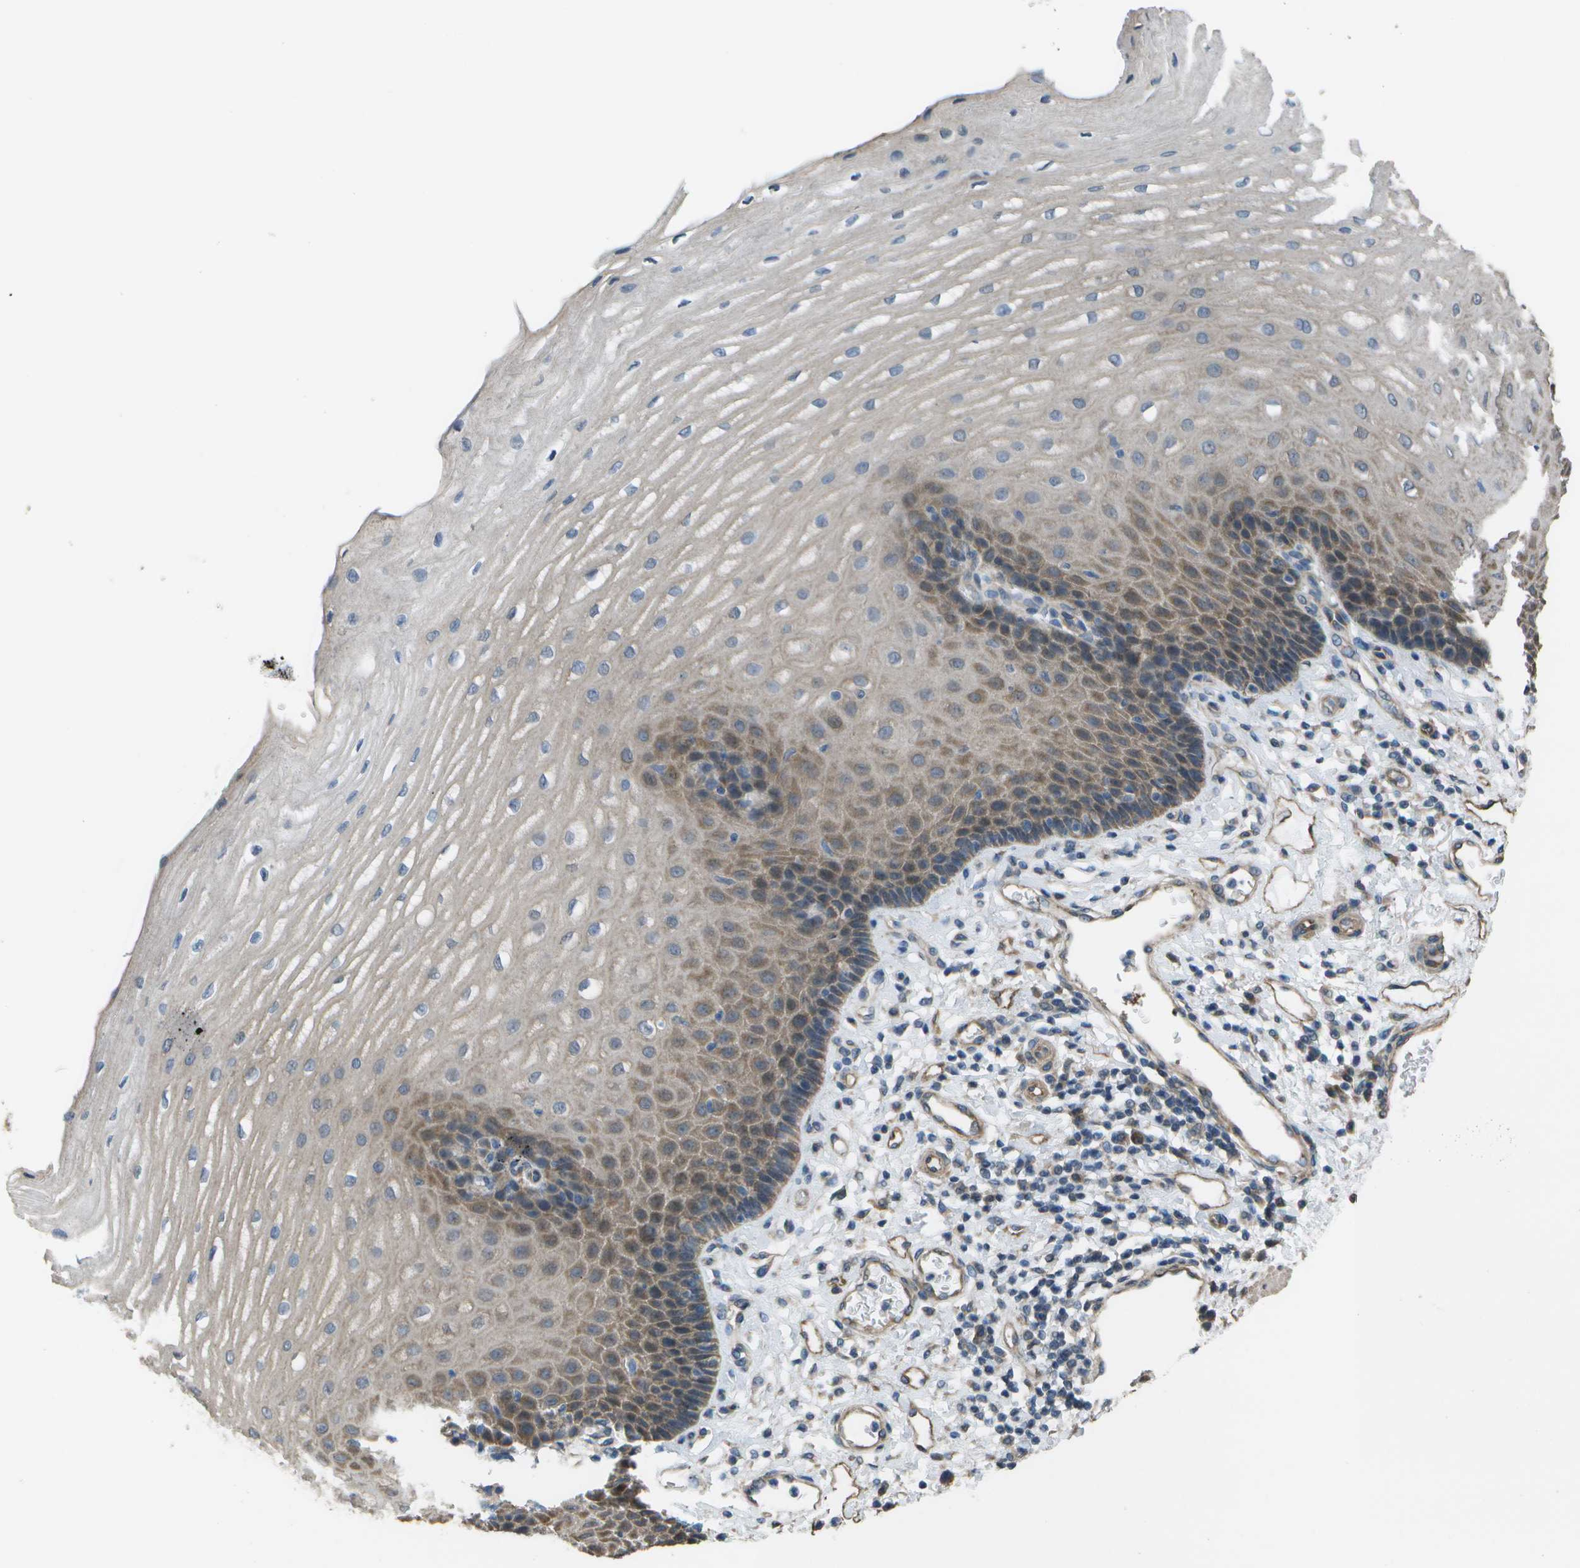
{"staining": {"intensity": "moderate", "quantity": "<25%", "location": "cytoplasmic/membranous"}, "tissue": "esophagus", "cell_type": "Squamous epithelial cells", "image_type": "normal", "snomed": [{"axis": "morphology", "description": "Normal tissue, NOS"}, {"axis": "topography", "description": "Esophagus"}], "caption": "About <25% of squamous epithelial cells in benign esophagus reveal moderate cytoplasmic/membranous protein expression as visualized by brown immunohistochemical staining.", "gene": "CLNS1A", "patient": {"sex": "male", "age": 54}}